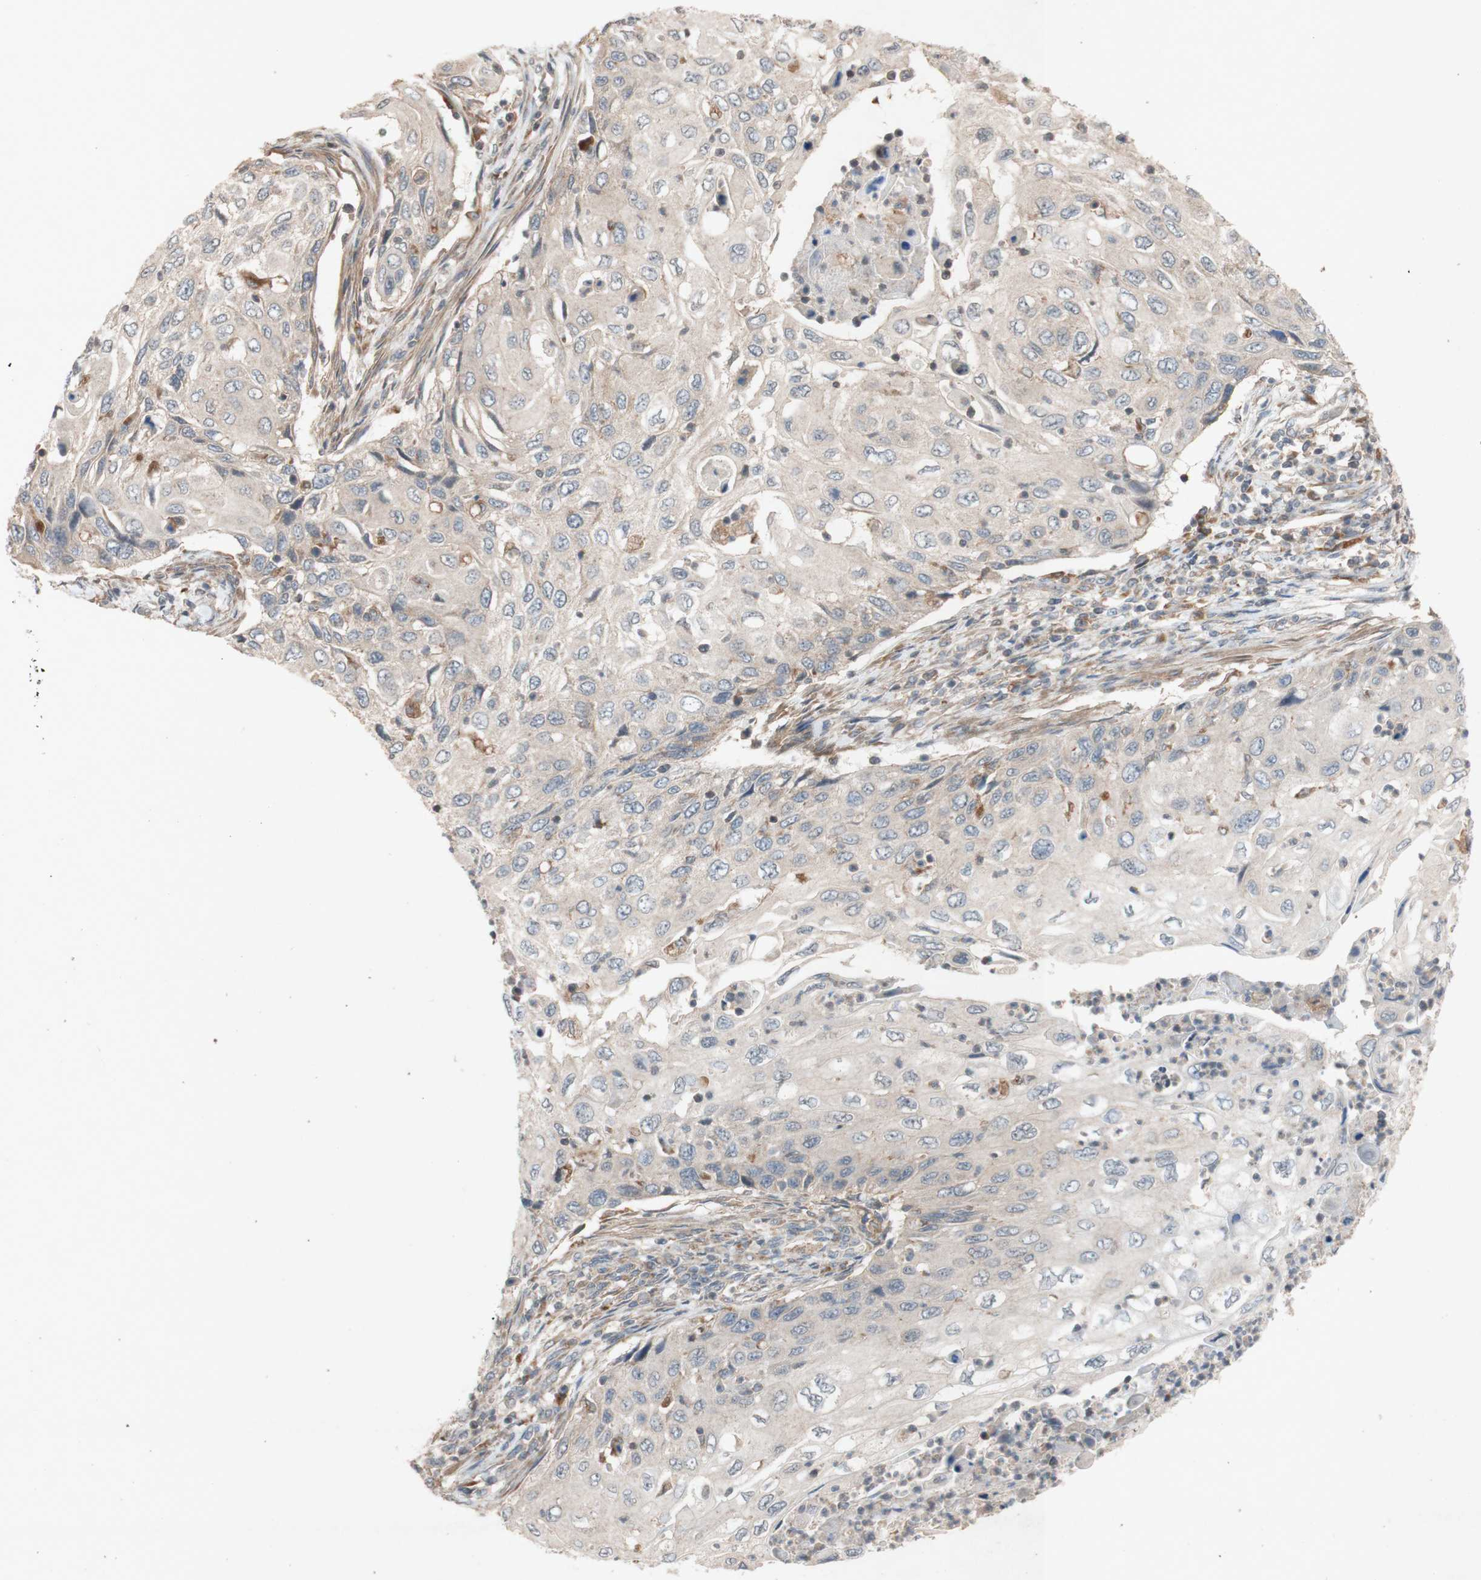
{"staining": {"intensity": "weak", "quantity": "<25%", "location": "cytoplasmic/membranous"}, "tissue": "cervical cancer", "cell_type": "Tumor cells", "image_type": "cancer", "snomed": [{"axis": "morphology", "description": "Squamous cell carcinoma, NOS"}, {"axis": "topography", "description": "Cervix"}], "caption": "Tumor cells show no significant staining in cervical cancer (squamous cell carcinoma).", "gene": "ATP6V1F", "patient": {"sex": "female", "age": 70}}